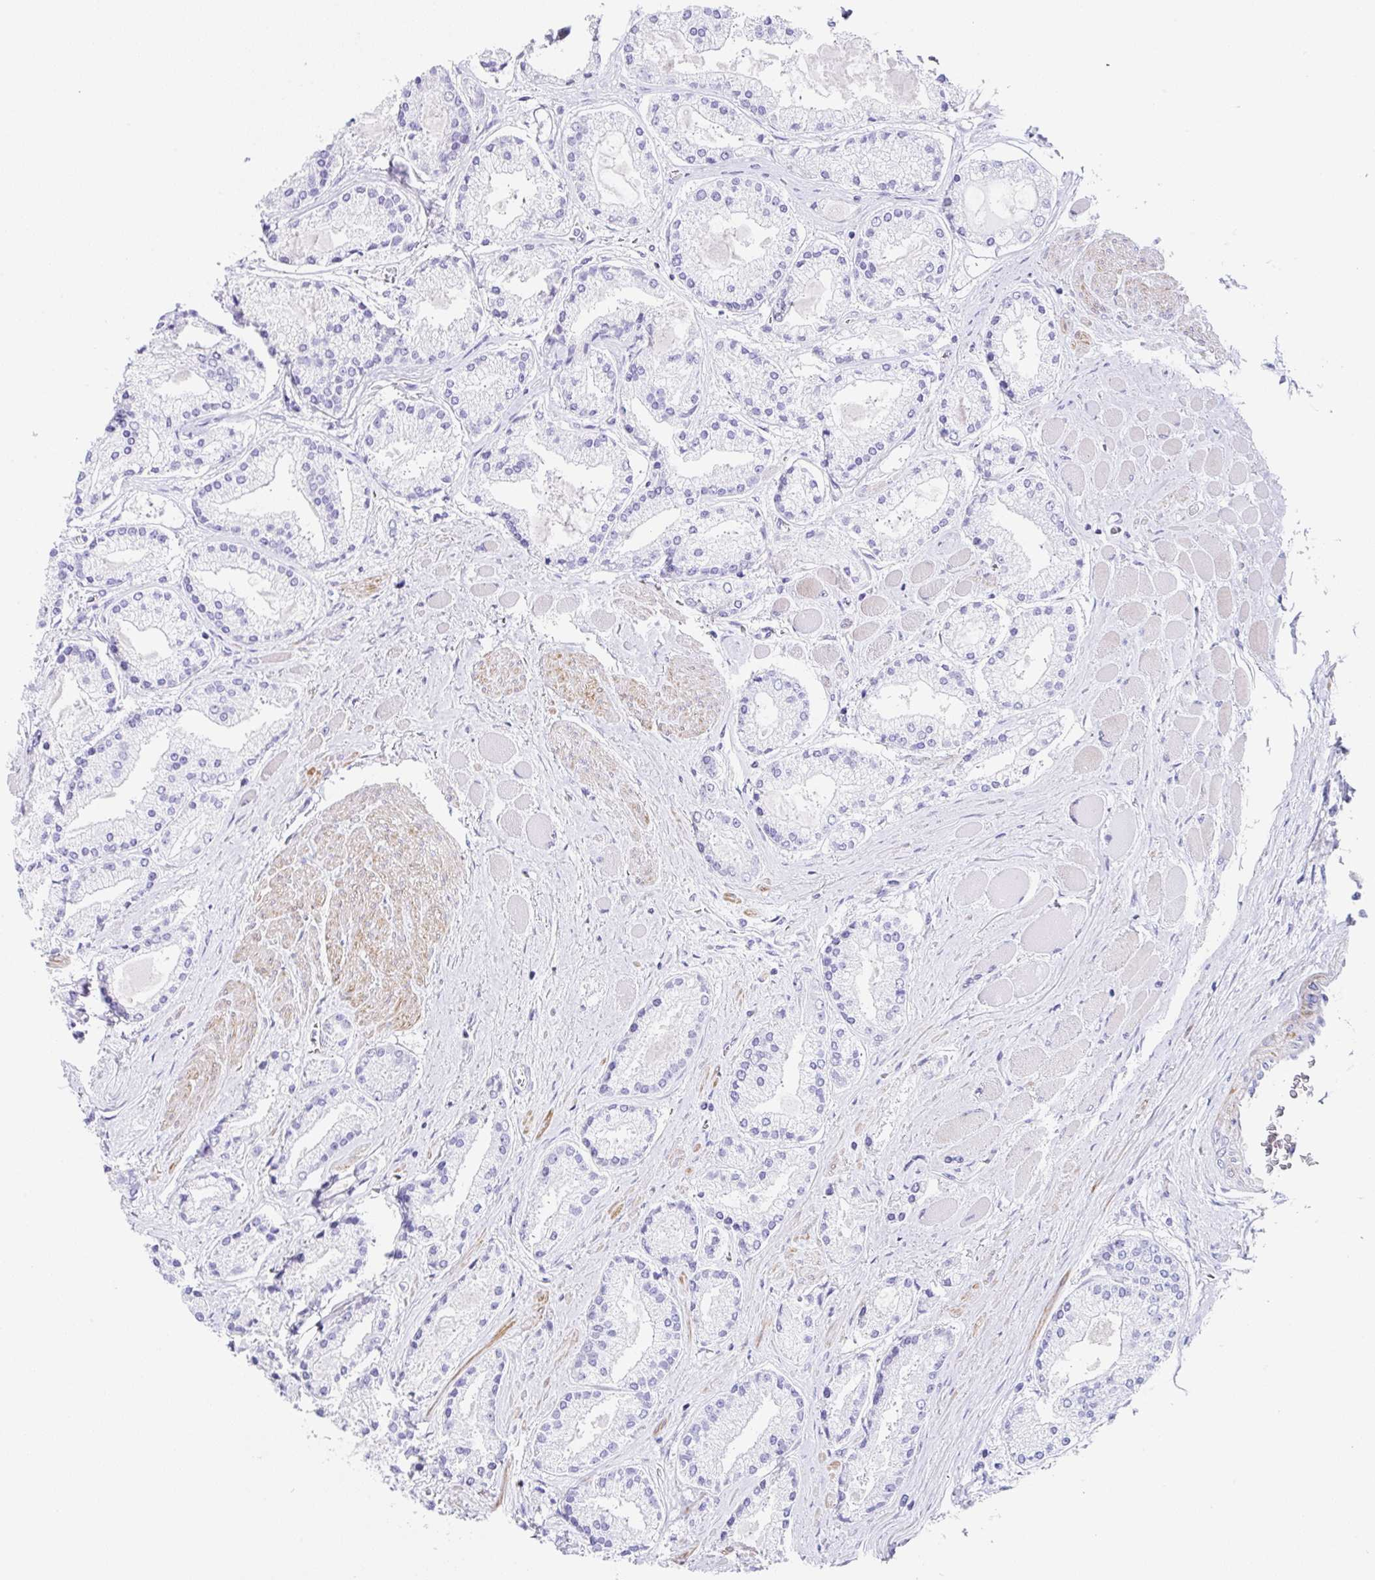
{"staining": {"intensity": "negative", "quantity": "none", "location": "none"}, "tissue": "prostate cancer", "cell_type": "Tumor cells", "image_type": "cancer", "snomed": [{"axis": "morphology", "description": "Adenocarcinoma, High grade"}, {"axis": "topography", "description": "Prostate"}], "caption": "Micrograph shows no significant protein expression in tumor cells of high-grade adenocarcinoma (prostate).", "gene": "CLDND2", "patient": {"sex": "male", "age": 67}}